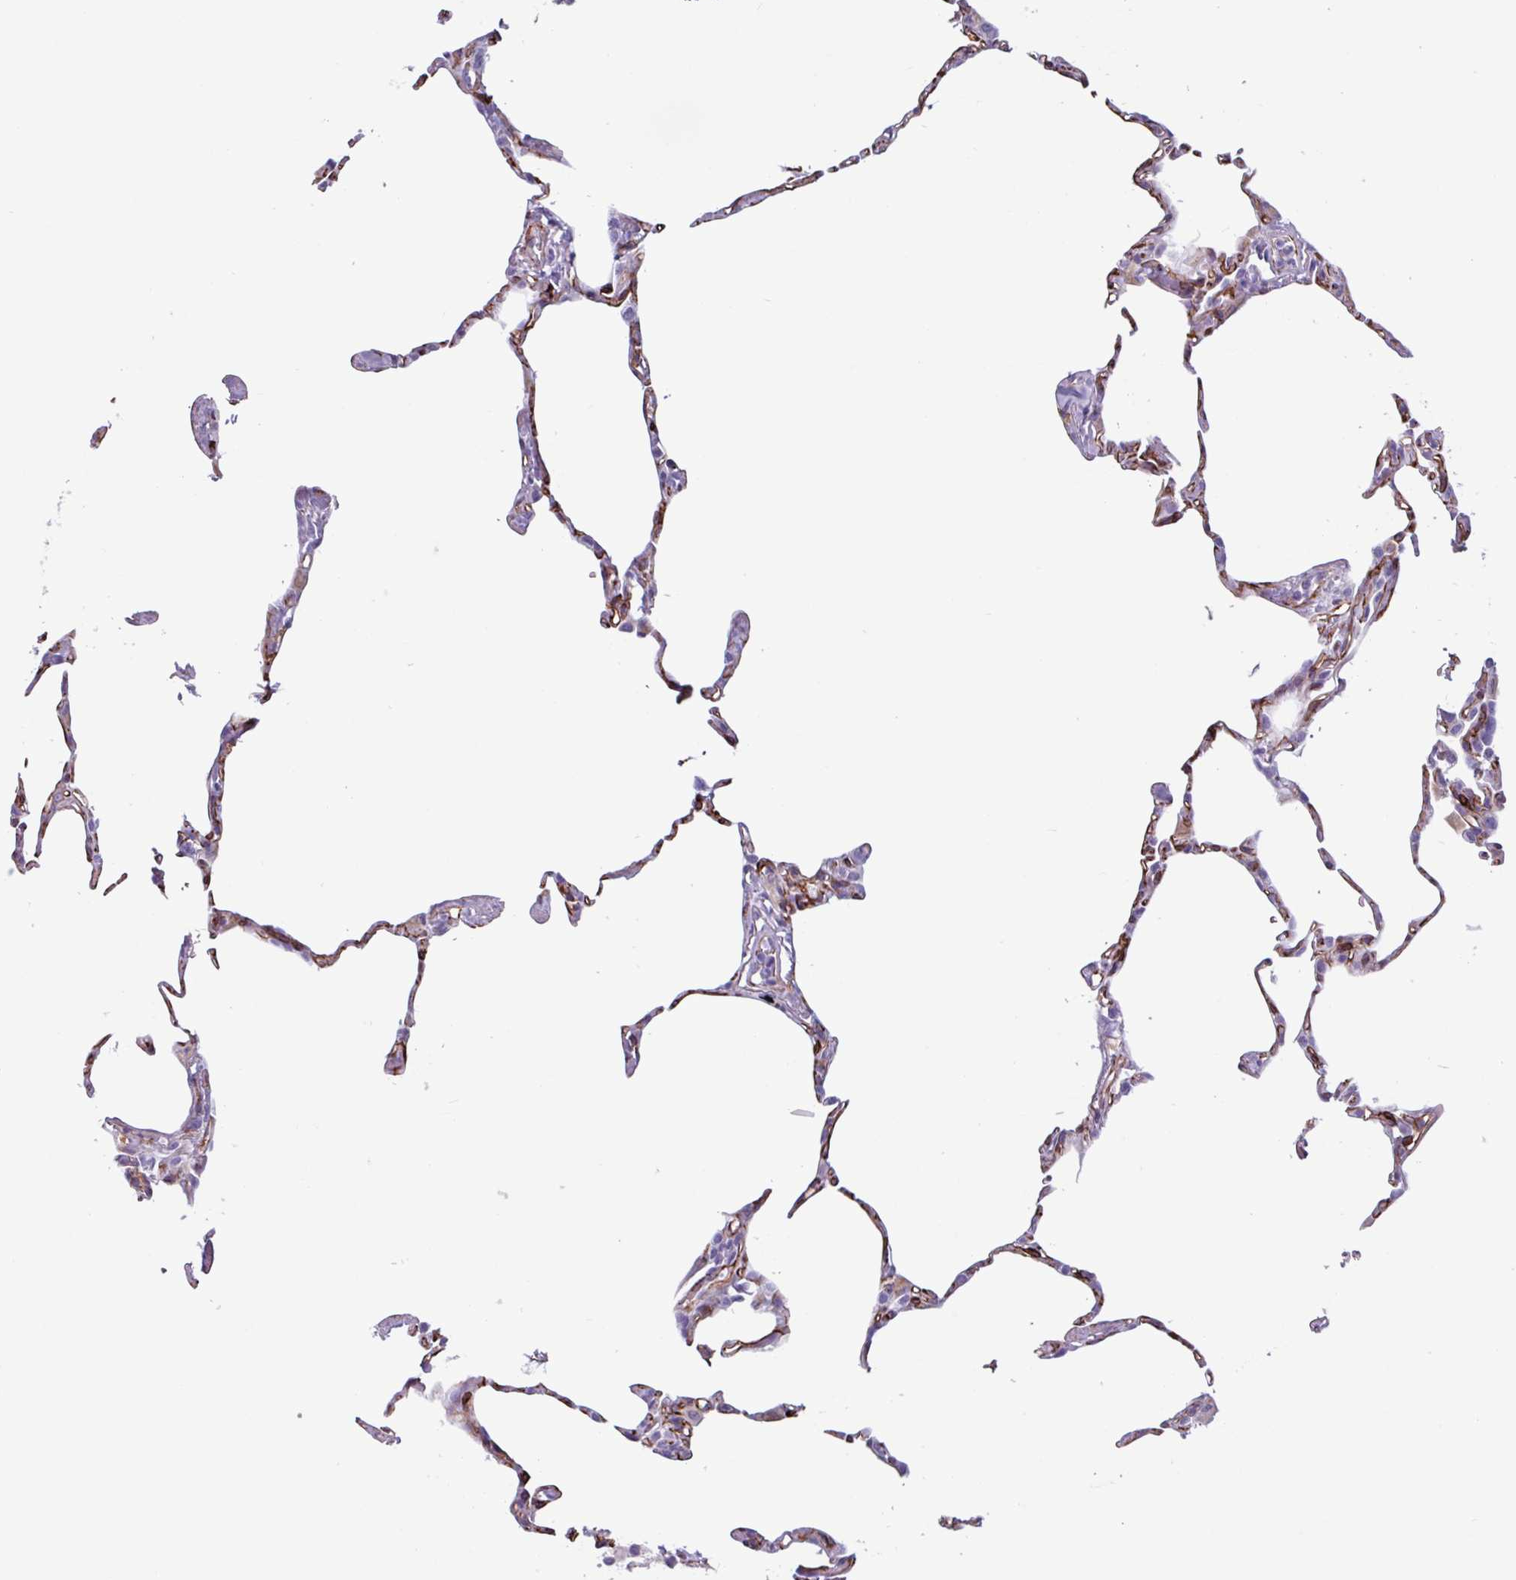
{"staining": {"intensity": "negative", "quantity": "none", "location": "none"}, "tissue": "lung", "cell_type": "Alveolar cells", "image_type": "normal", "snomed": [{"axis": "morphology", "description": "Normal tissue, NOS"}, {"axis": "topography", "description": "Lung"}], "caption": "Immunohistochemistry (IHC) micrograph of normal lung stained for a protein (brown), which shows no staining in alveolar cells.", "gene": "BTD", "patient": {"sex": "male", "age": 65}}